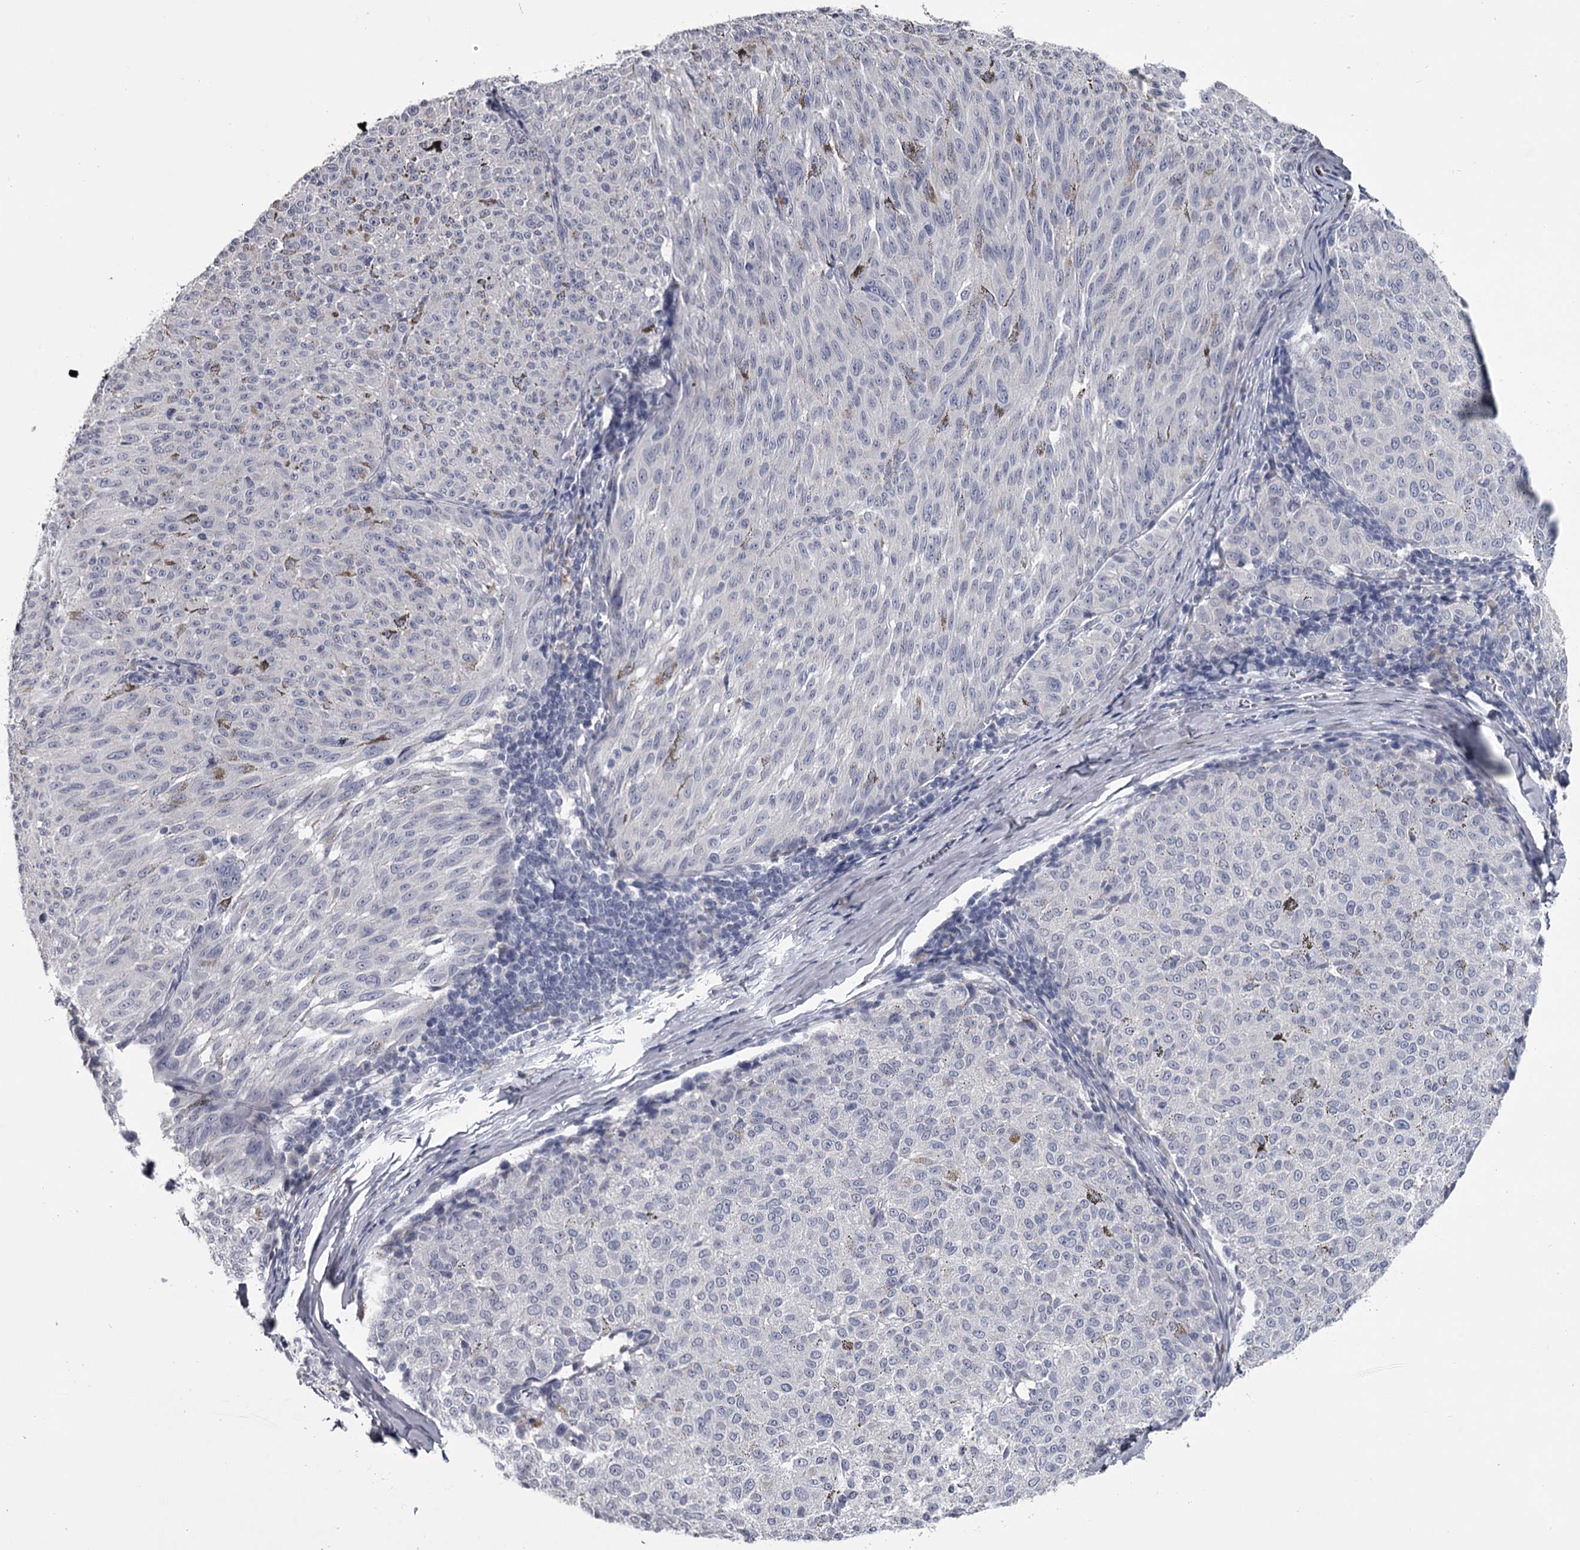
{"staining": {"intensity": "negative", "quantity": "none", "location": "none"}, "tissue": "melanoma", "cell_type": "Tumor cells", "image_type": "cancer", "snomed": [{"axis": "morphology", "description": "Malignant melanoma, NOS"}, {"axis": "topography", "description": "Skin"}], "caption": "Melanoma stained for a protein using IHC displays no positivity tumor cells.", "gene": "DAO", "patient": {"sex": "female", "age": 72}}